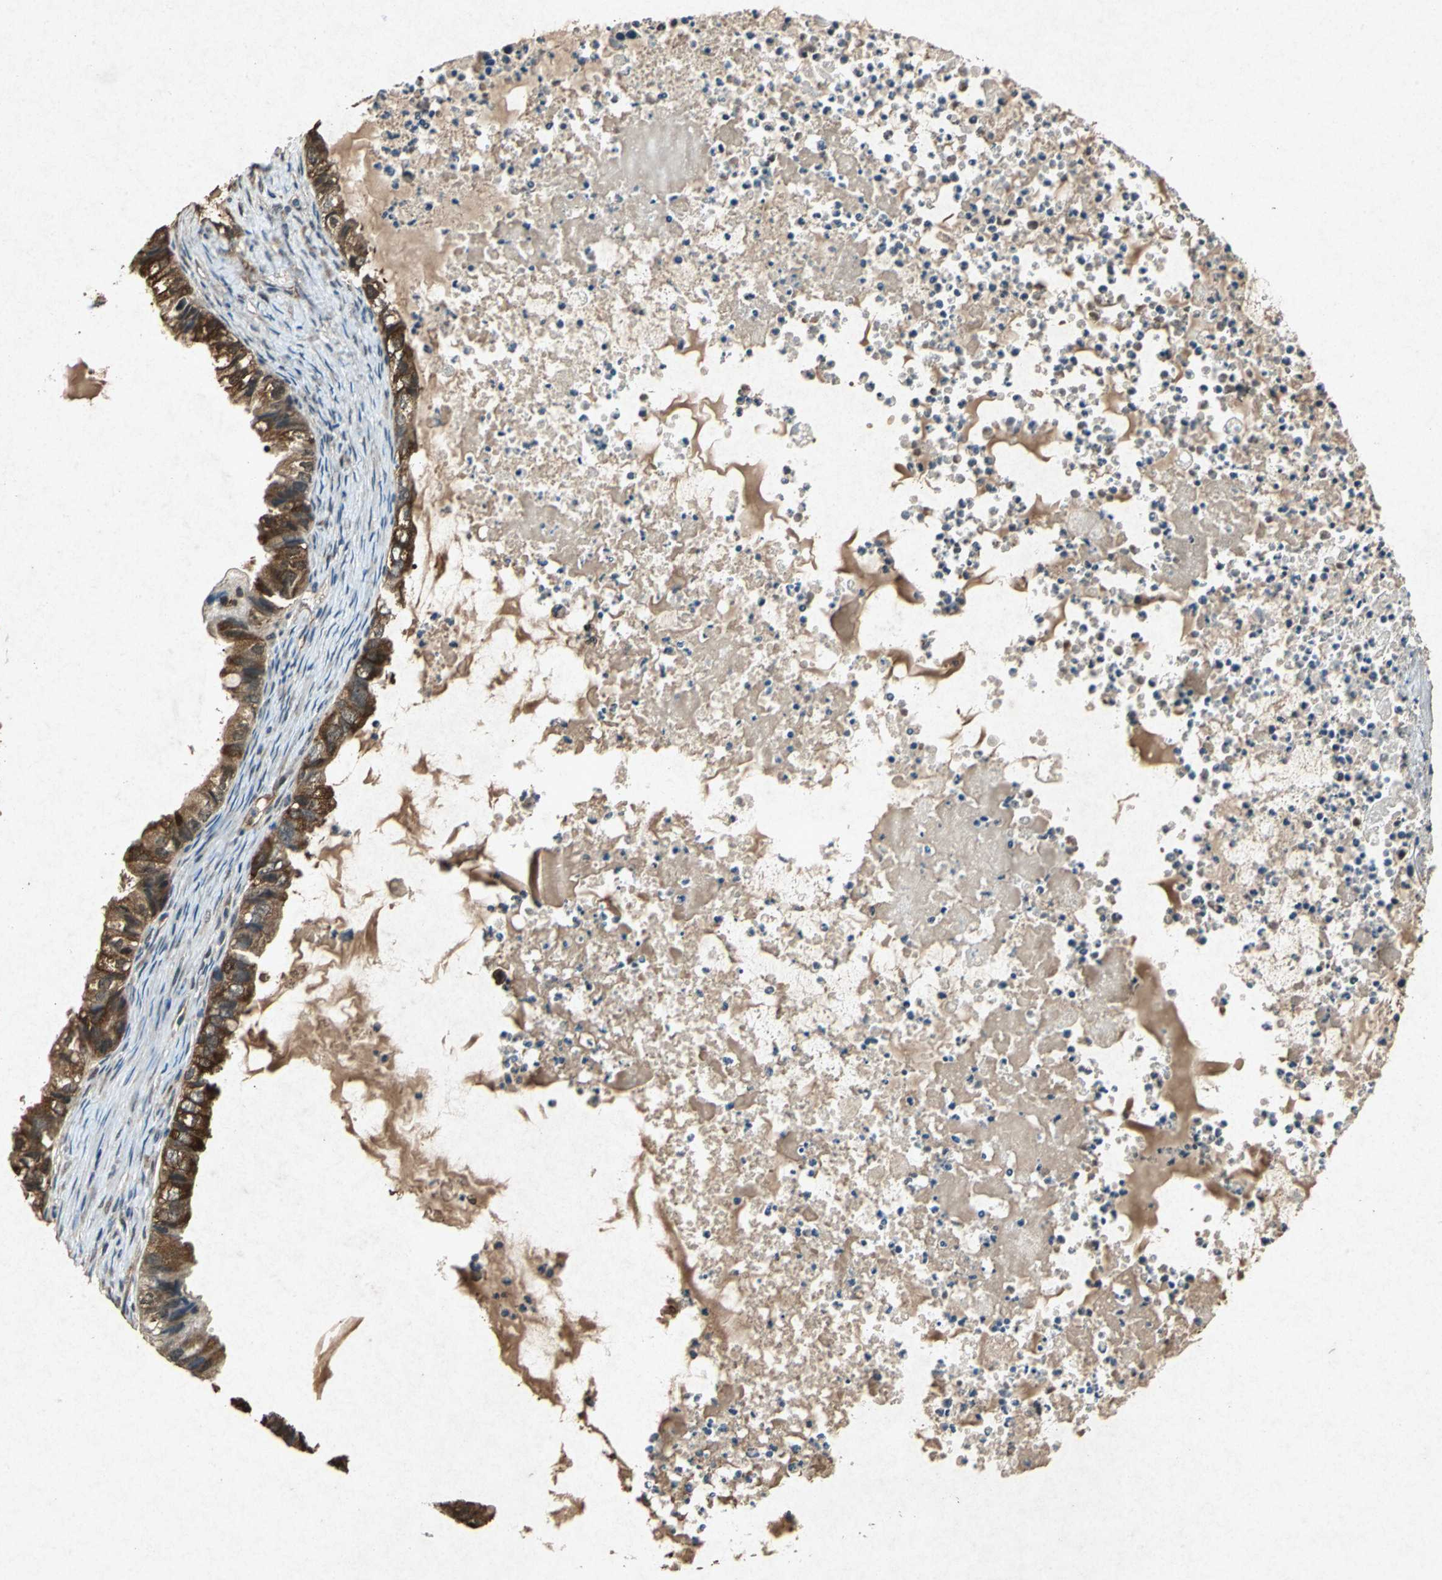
{"staining": {"intensity": "strong", "quantity": ">75%", "location": "cytoplasmic/membranous"}, "tissue": "ovarian cancer", "cell_type": "Tumor cells", "image_type": "cancer", "snomed": [{"axis": "morphology", "description": "Cystadenocarcinoma, mucinous, NOS"}, {"axis": "topography", "description": "Ovary"}], "caption": "Ovarian cancer tissue shows strong cytoplasmic/membranous staining in about >75% of tumor cells, visualized by immunohistochemistry. Nuclei are stained in blue.", "gene": "HSP90AB1", "patient": {"sex": "female", "age": 80}}